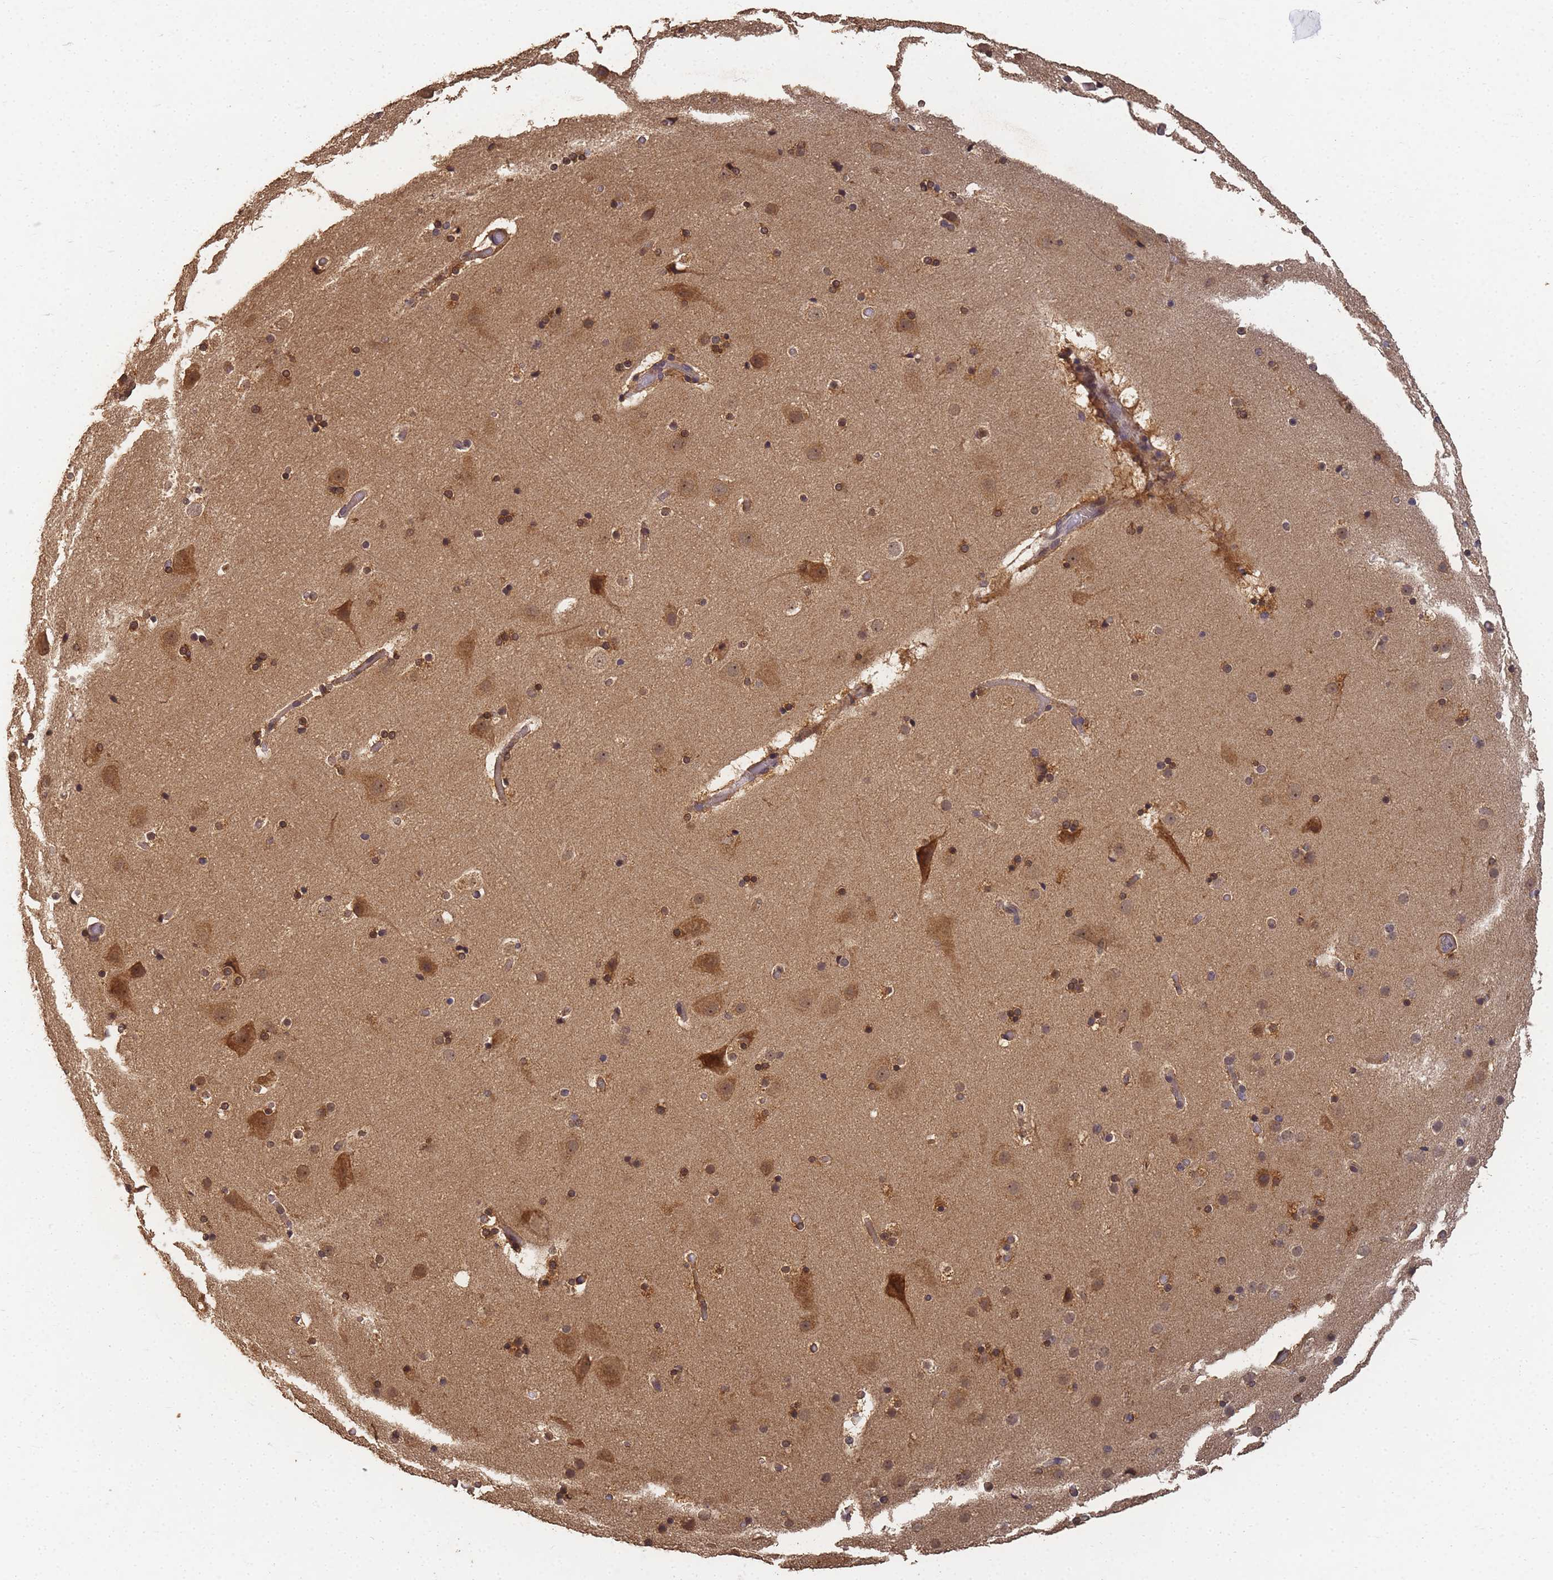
{"staining": {"intensity": "moderate", "quantity": ">75%", "location": "cytoplasmic/membranous"}, "tissue": "cerebral cortex", "cell_type": "Endothelial cells", "image_type": "normal", "snomed": [{"axis": "morphology", "description": "Normal tissue, NOS"}, {"axis": "topography", "description": "Cerebral cortex"}], "caption": "An immunohistochemistry (IHC) histopathology image of normal tissue is shown. Protein staining in brown highlights moderate cytoplasmic/membranous positivity in cerebral cortex within endothelial cells. (IHC, brightfield microscopy, high magnification).", "gene": "ALKBH1", "patient": {"sex": "male", "age": 57}}